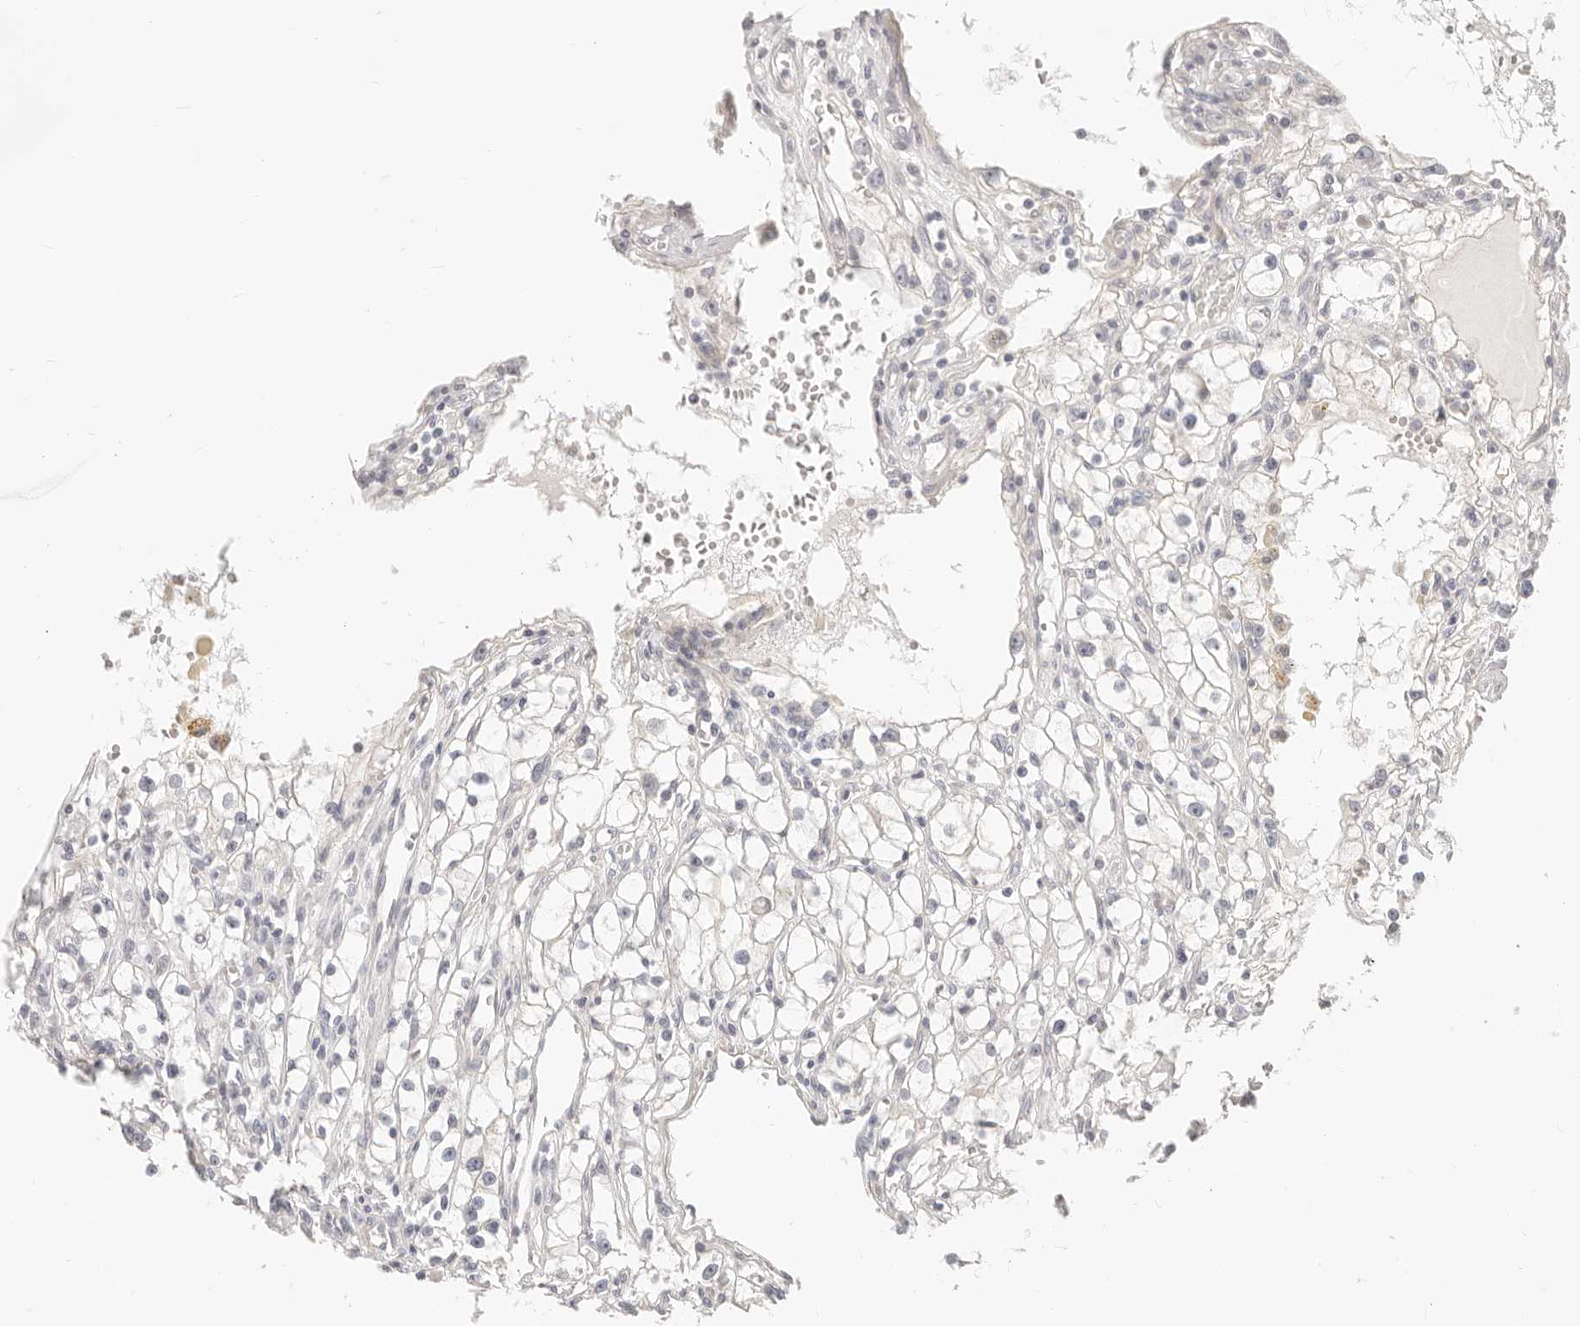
{"staining": {"intensity": "negative", "quantity": "none", "location": "none"}, "tissue": "renal cancer", "cell_type": "Tumor cells", "image_type": "cancer", "snomed": [{"axis": "morphology", "description": "Adenocarcinoma, NOS"}, {"axis": "topography", "description": "Kidney"}], "caption": "Protein analysis of adenocarcinoma (renal) reveals no significant staining in tumor cells. Nuclei are stained in blue.", "gene": "DTNBP1", "patient": {"sex": "male", "age": 56}}